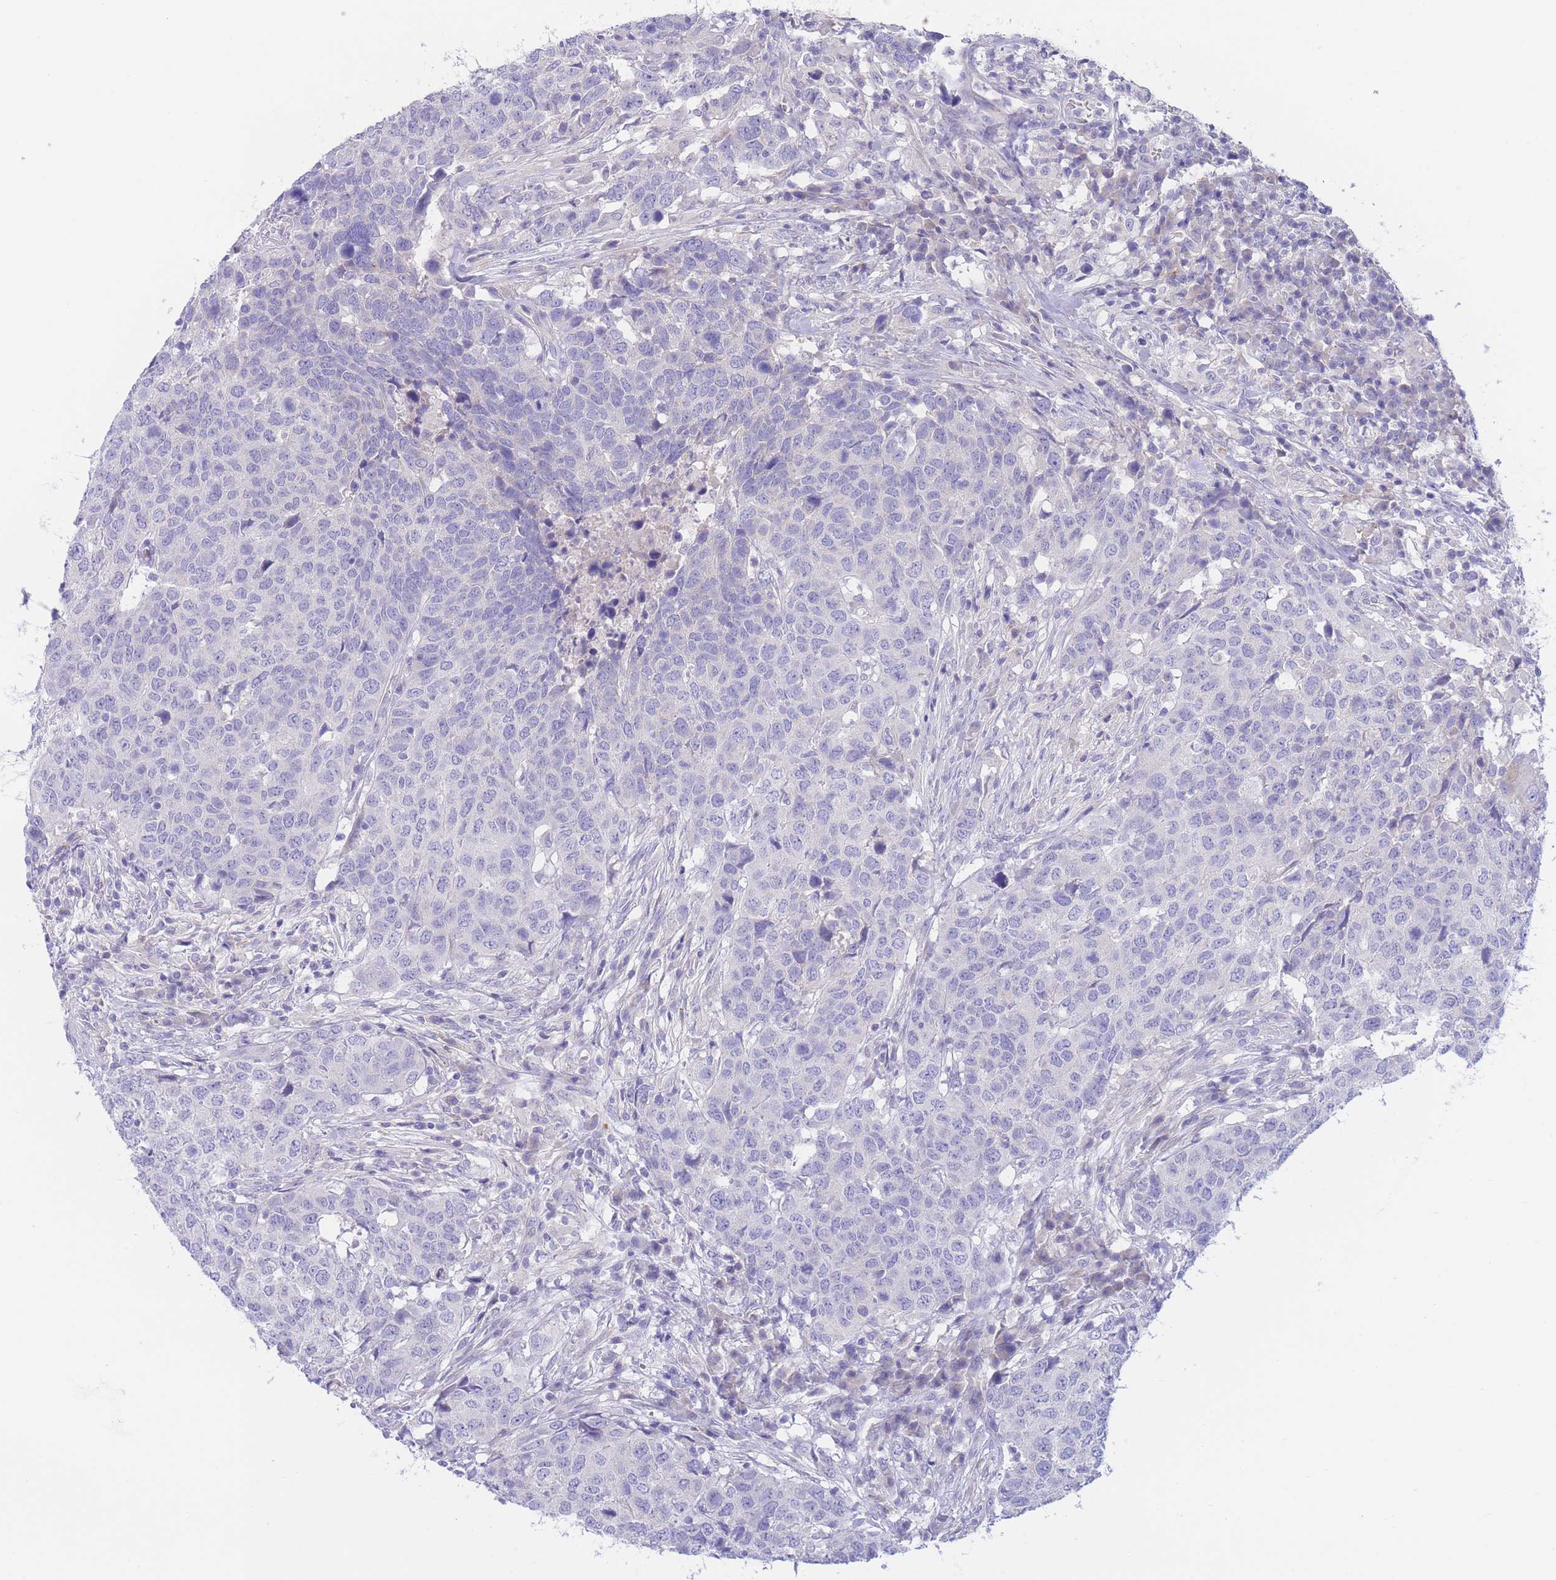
{"staining": {"intensity": "negative", "quantity": "none", "location": "none"}, "tissue": "head and neck cancer", "cell_type": "Tumor cells", "image_type": "cancer", "snomed": [{"axis": "morphology", "description": "Normal tissue, NOS"}, {"axis": "morphology", "description": "Squamous cell carcinoma, NOS"}, {"axis": "topography", "description": "Skeletal muscle"}, {"axis": "topography", "description": "Vascular tissue"}, {"axis": "topography", "description": "Peripheral nerve tissue"}, {"axis": "topography", "description": "Head-Neck"}], "caption": "Tumor cells show no significant positivity in head and neck cancer (squamous cell carcinoma).", "gene": "PCDHB3", "patient": {"sex": "male", "age": 66}}